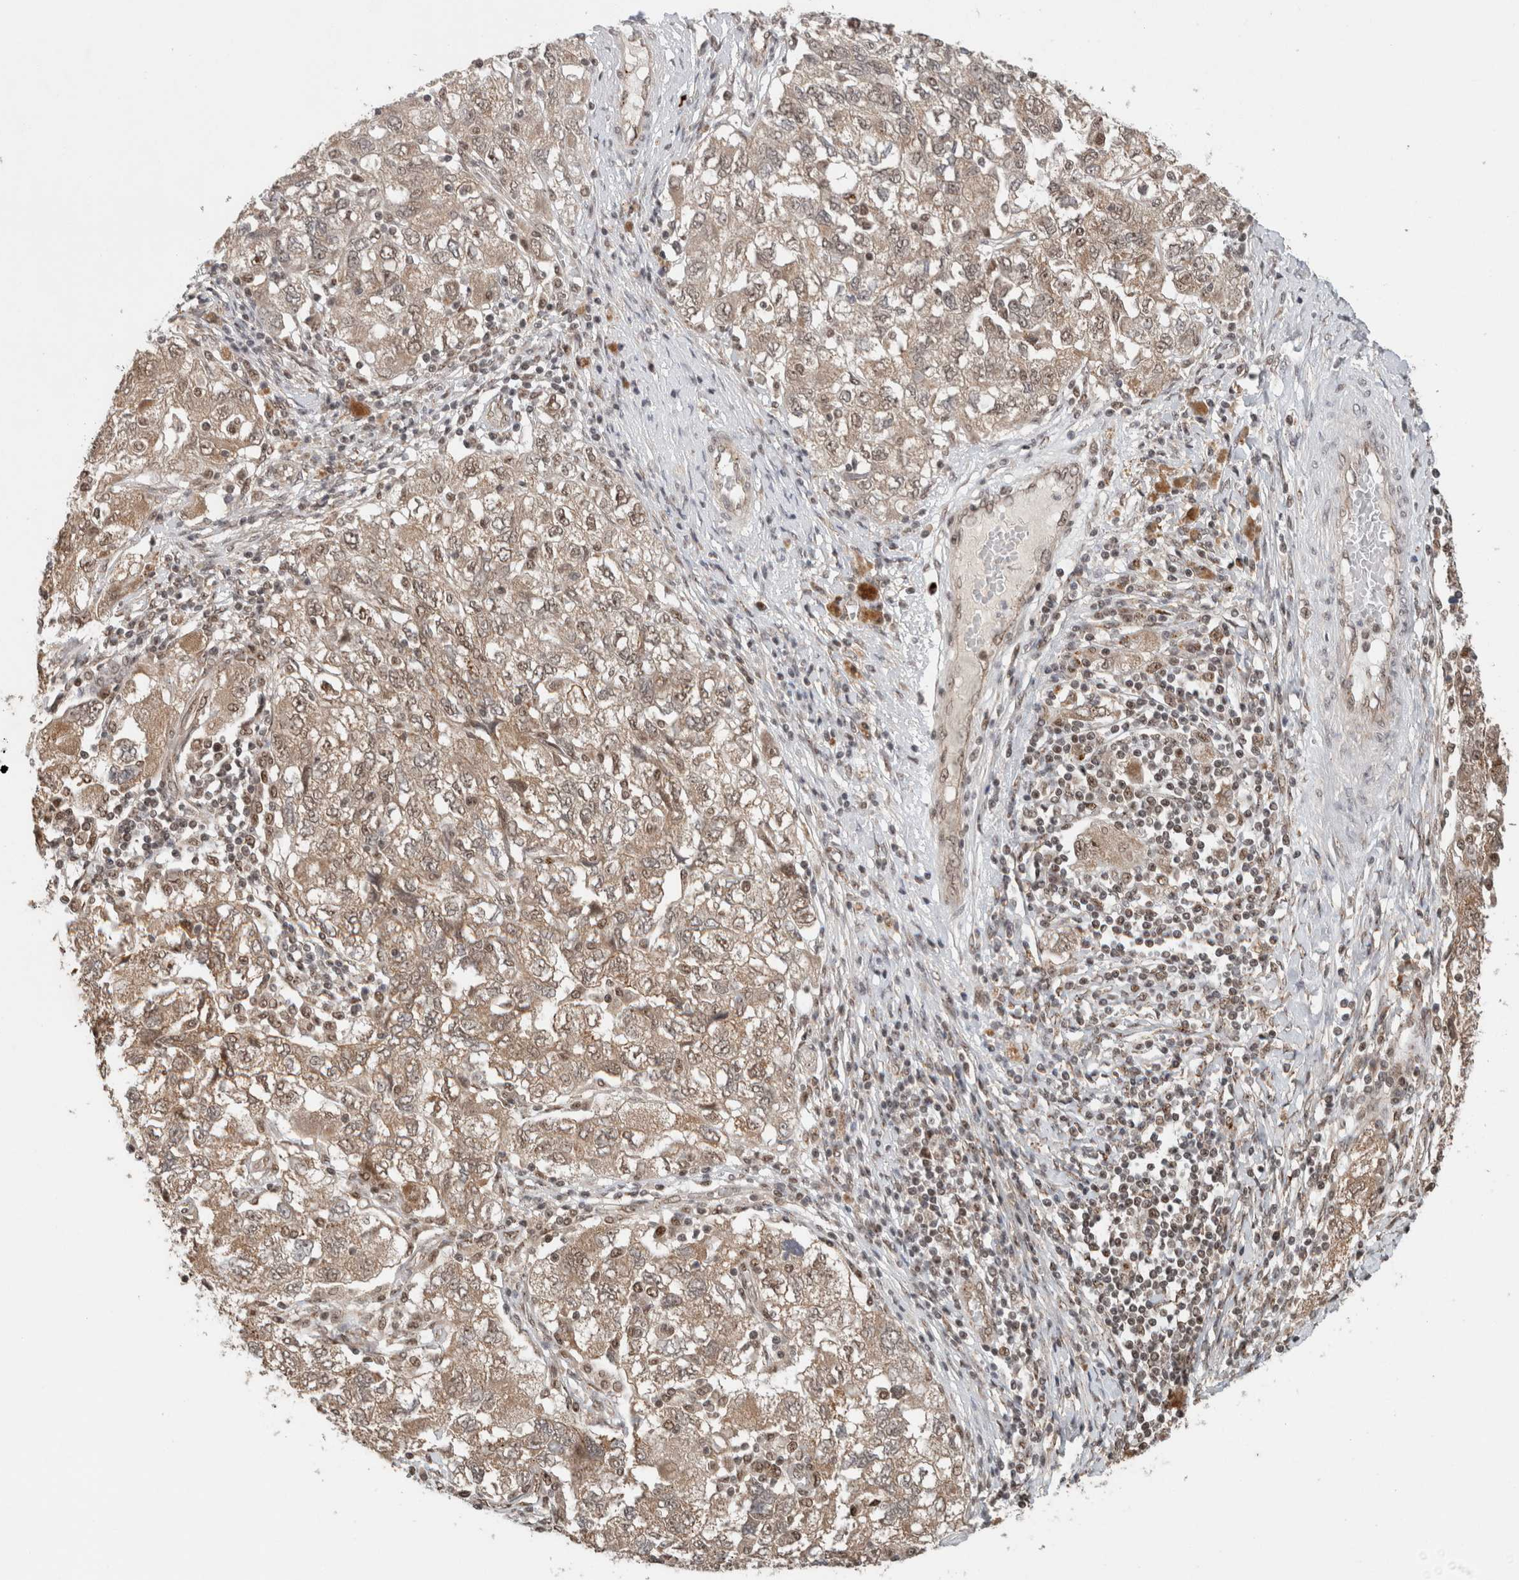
{"staining": {"intensity": "weak", "quantity": ">75%", "location": "cytoplasmic/membranous,nuclear"}, "tissue": "ovarian cancer", "cell_type": "Tumor cells", "image_type": "cancer", "snomed": [{"axis": "morphology", "description": "Carcinoma, NOS"}, {"axis": "morphology", "description": "Cystadenocarcinoma, serous, NOS"}, {"axis": "topography", "description": "Ovary"}], "caption": "The photomicrograph reveals staining of ovarian cancer, revealing weak cytoplasmic/membranous and nuclear protein positivity (brown color) within tumor cells. The protein is shown in brown color, while the nuclei are stained blue.", "gene": "MPHOSPH6", "patient": {"sex": "female", "age": 69}}